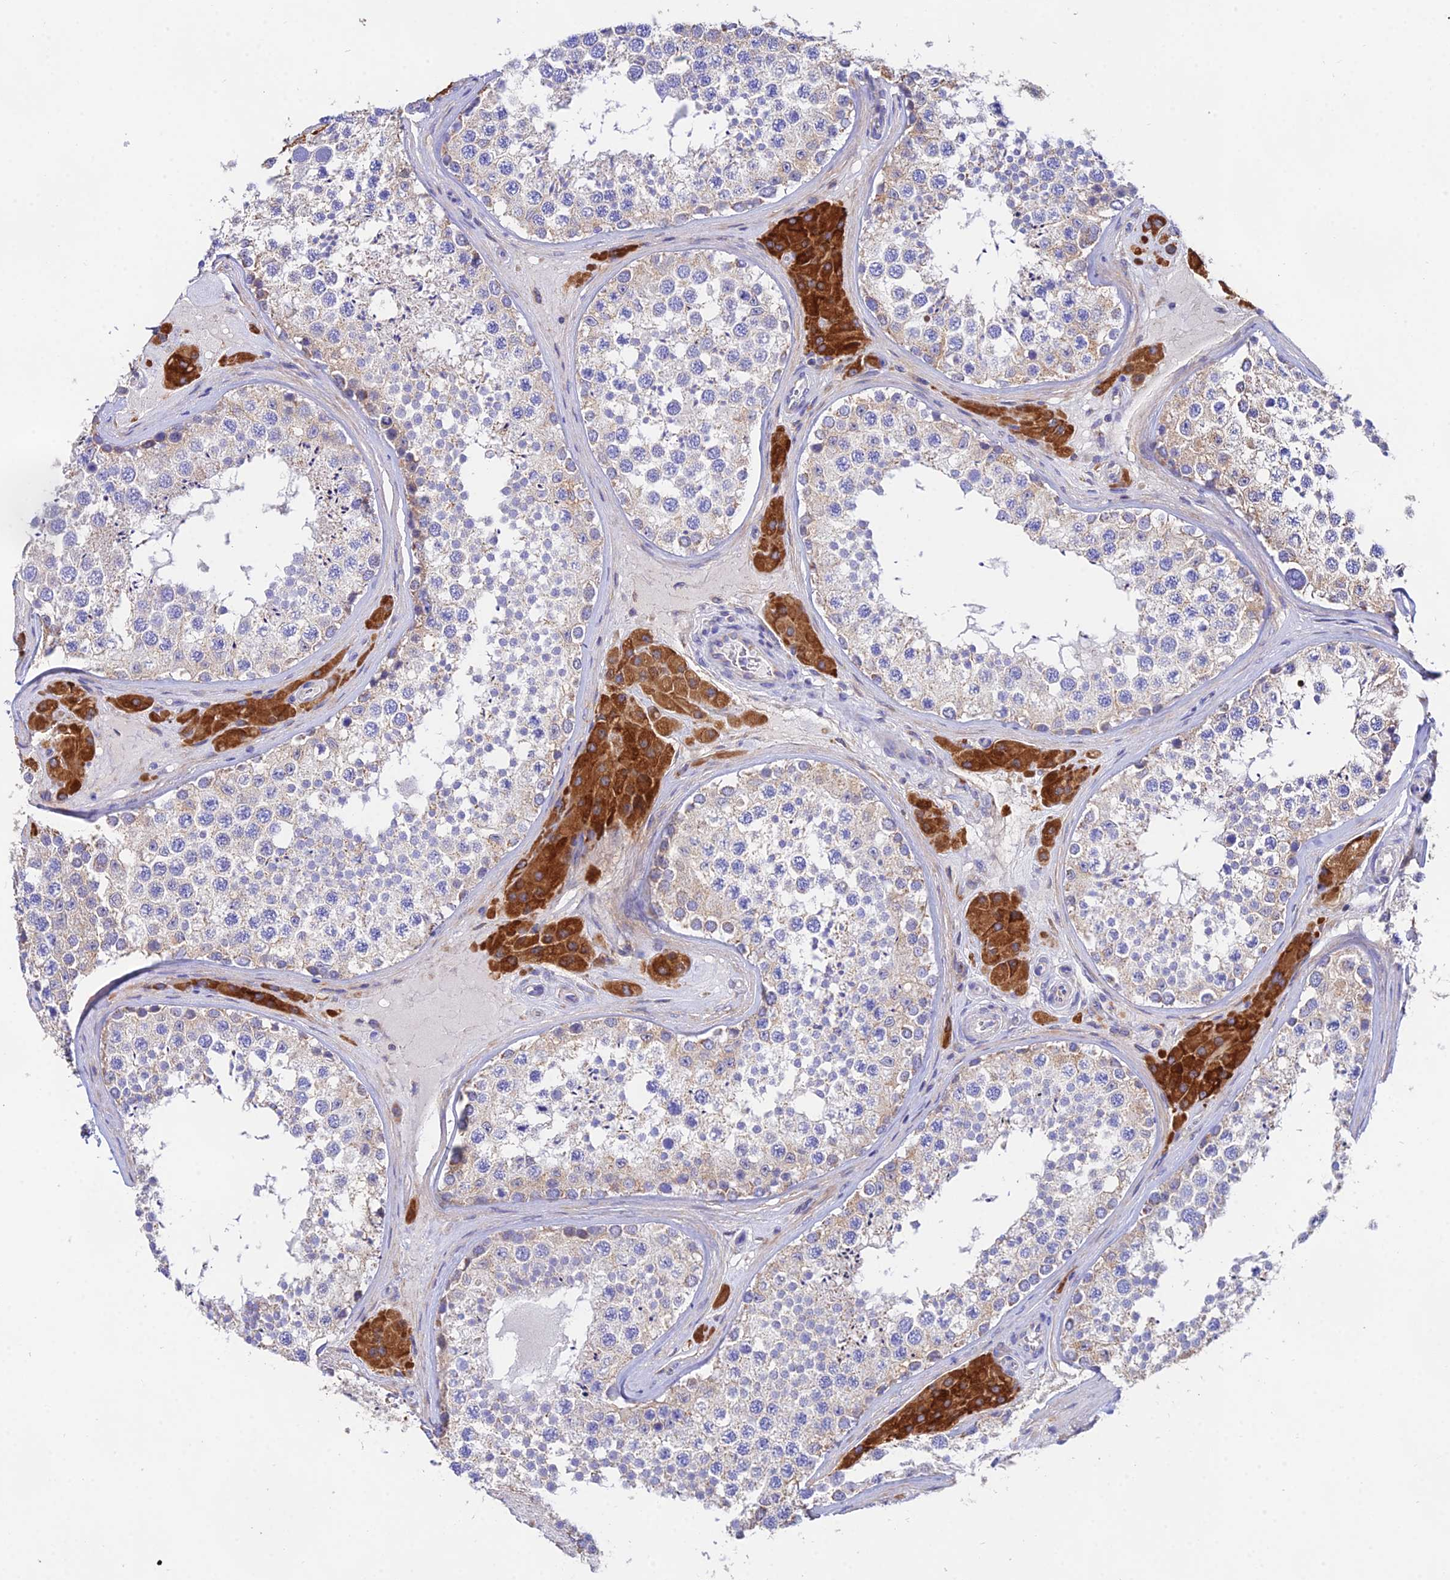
{"staining": {"intensity": "moderate", "quantity": "25%-75%", "location": "cytoplasmic/membranous"}, "tissue": "testis", "cell_type": "Cells in seminiferous ducts", "image_type": "normal", "snomed": [{"axis": "morphology", "description": "Normal tissue, NOS"}, {"axis": "topography", "description": "Testis"}], "caption": "IHC histopathology image of benign testis: testis stained using immunohistochemistry demonstrates medium levels of moderate protein expression localized specifically in the cytoplasmic/membranous of cells in seminiferous ducts, appearing as a cytoplasmic/membranous brown color.", "gene": "PPP2R2A", "patient": {"sex": "male", "age": 46}}